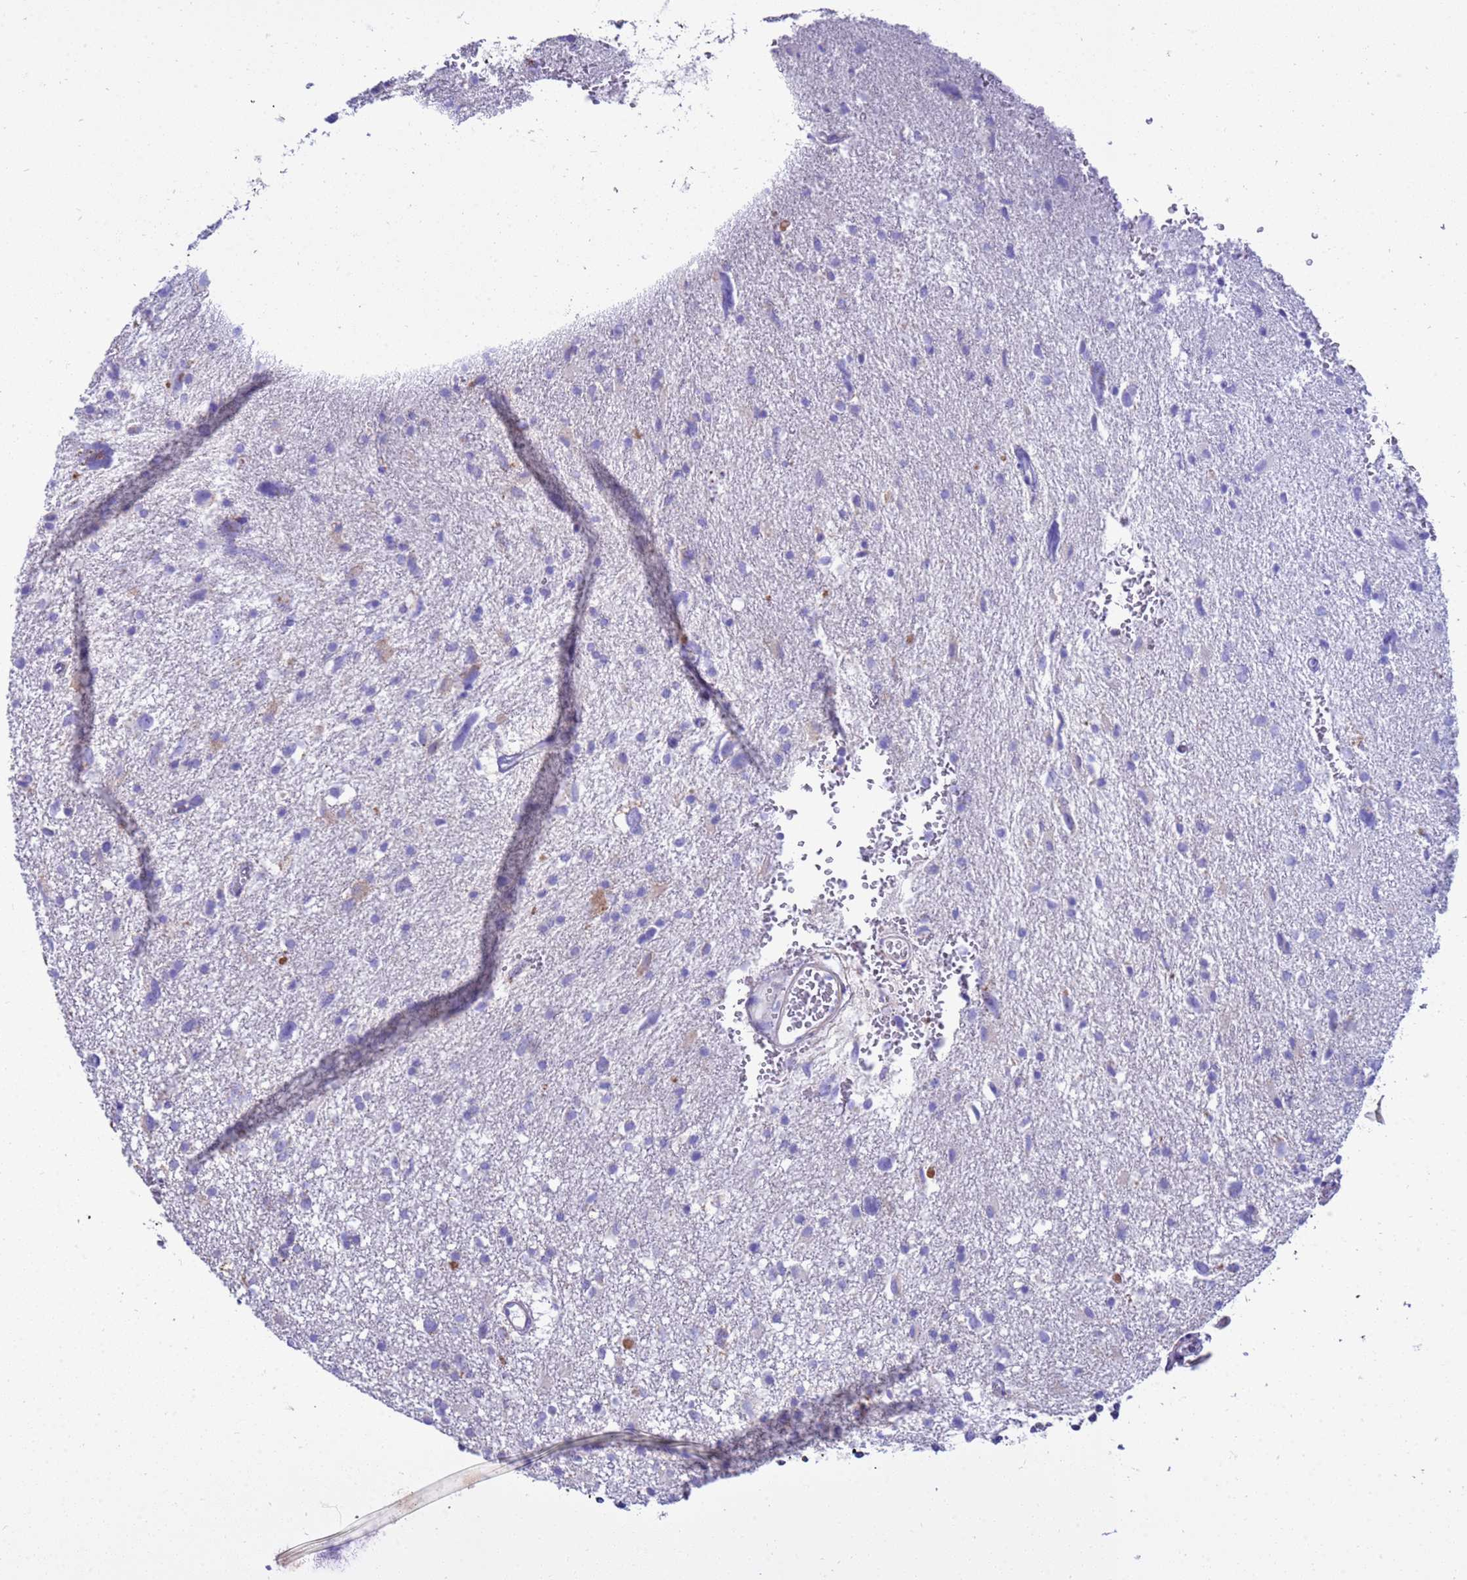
{"staining": {"intensity": "negative", "quantity": "none", "location": "none"}, "tissue": "glioma", "cell_type": "Tumor cells", "image_type": "cancer", "snomed": [{"axis": "morphology", "description": "Glioma, malignant, High grade"}, {"axis": "topography", "description": "Brain"}], "caption": "This is a image of immunohistochemistry staining of glioma, which shows no staining in tumor cells.", "gene": "RNF165", "patient": {"sex": "male", "age": 61}}